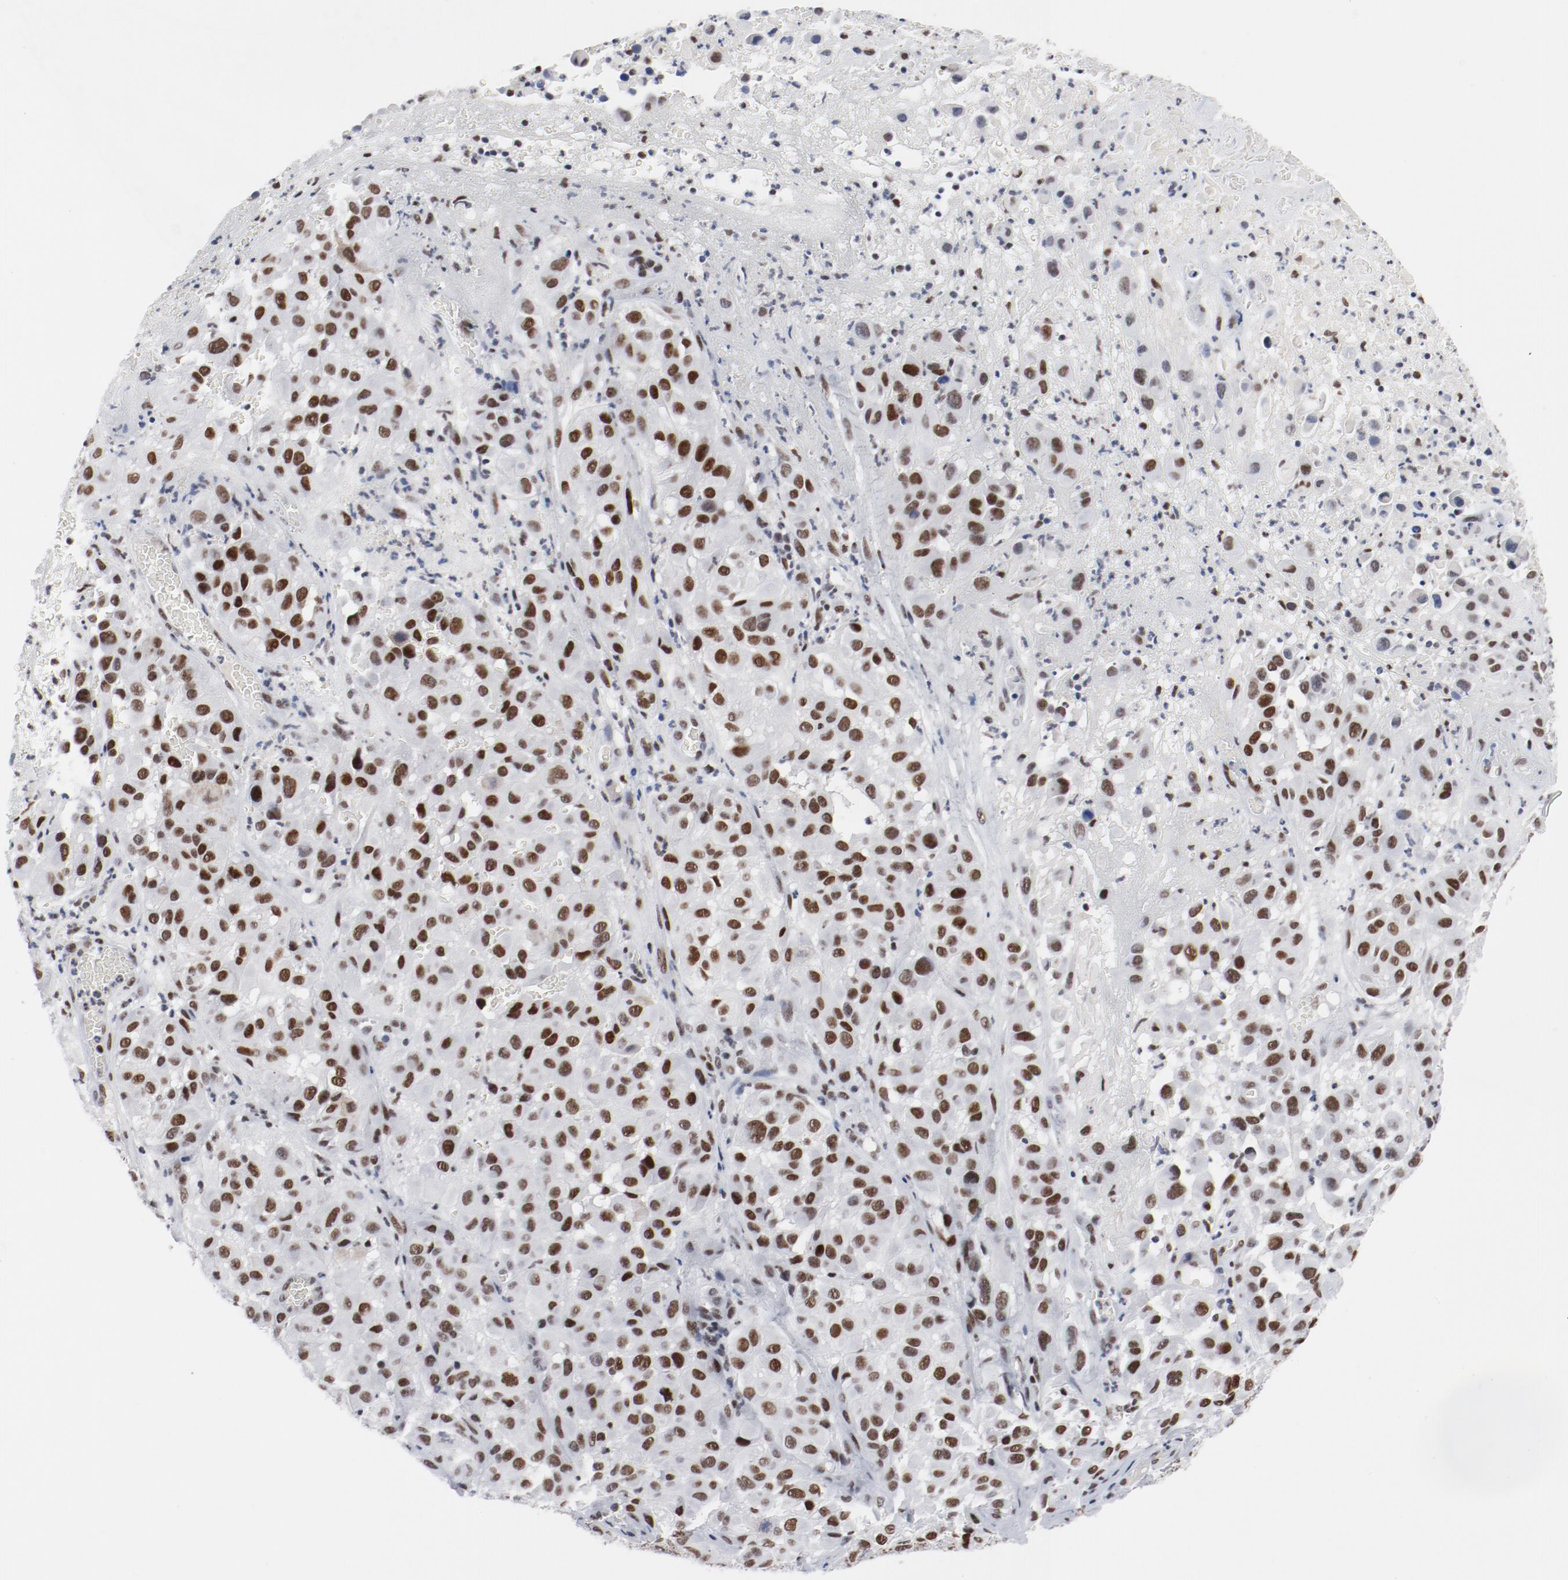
{"staining": {"intensity": "strong", "quantity": ">75%", "location": "nuclear"}, "tissue": "melanoma", "cell_type": "Tumor cells", "image_type": "cancer", "snomed": [{"axis": "morphology", "description": "Malignant melanoma, NOS"}, {"axis": "topography", "description": "Skin"}], "caption": "Protein staining displays strong nuclear positivity in about >75% of tumor cells in malignant melanoma.", "gene": "ARNT", "patient": {"sex": "female", "age": 21}}